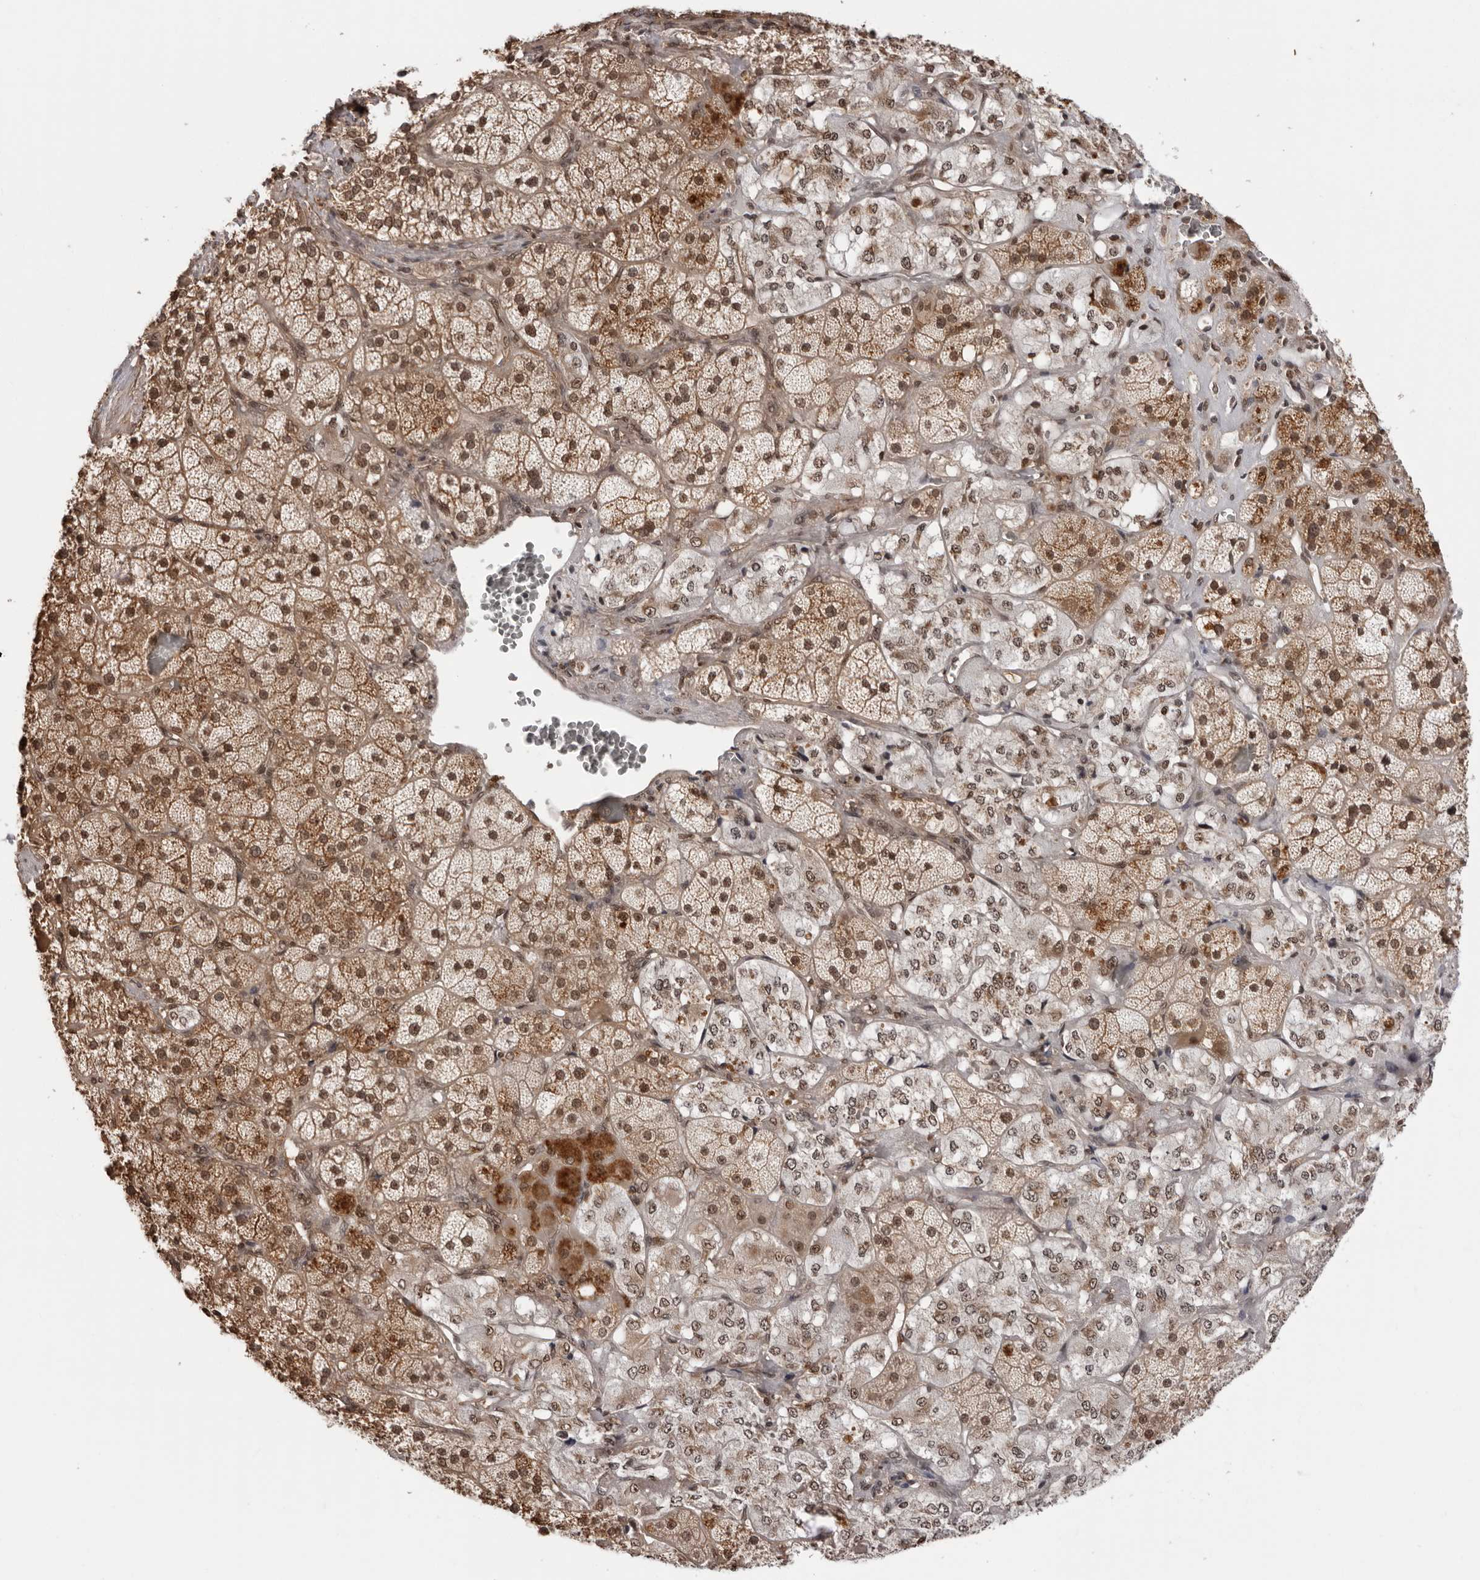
{"staining": {"intensity": "moderate", "quantity": ">75%", "location": "cytoplasmic/membranous,nuclear"}, "tissue": "adrenal gland", "cell_type": "Glandular cells", "image_type": "normal", "snomed": [{"axis": "morphology", "description": "Normal tissue, NOS"}, {"axis": "topography", "description": "Adrenal gland"}], "caption": "Immunohistochemical staining of unremarkable adrenal gland shows >75% levels of moderate cytoplasmic/membranous,nuclear protein expression in approximately >75% of glandular cells.", "gene": "SDE2", "patient": {"sex": "male", "age": 57}}